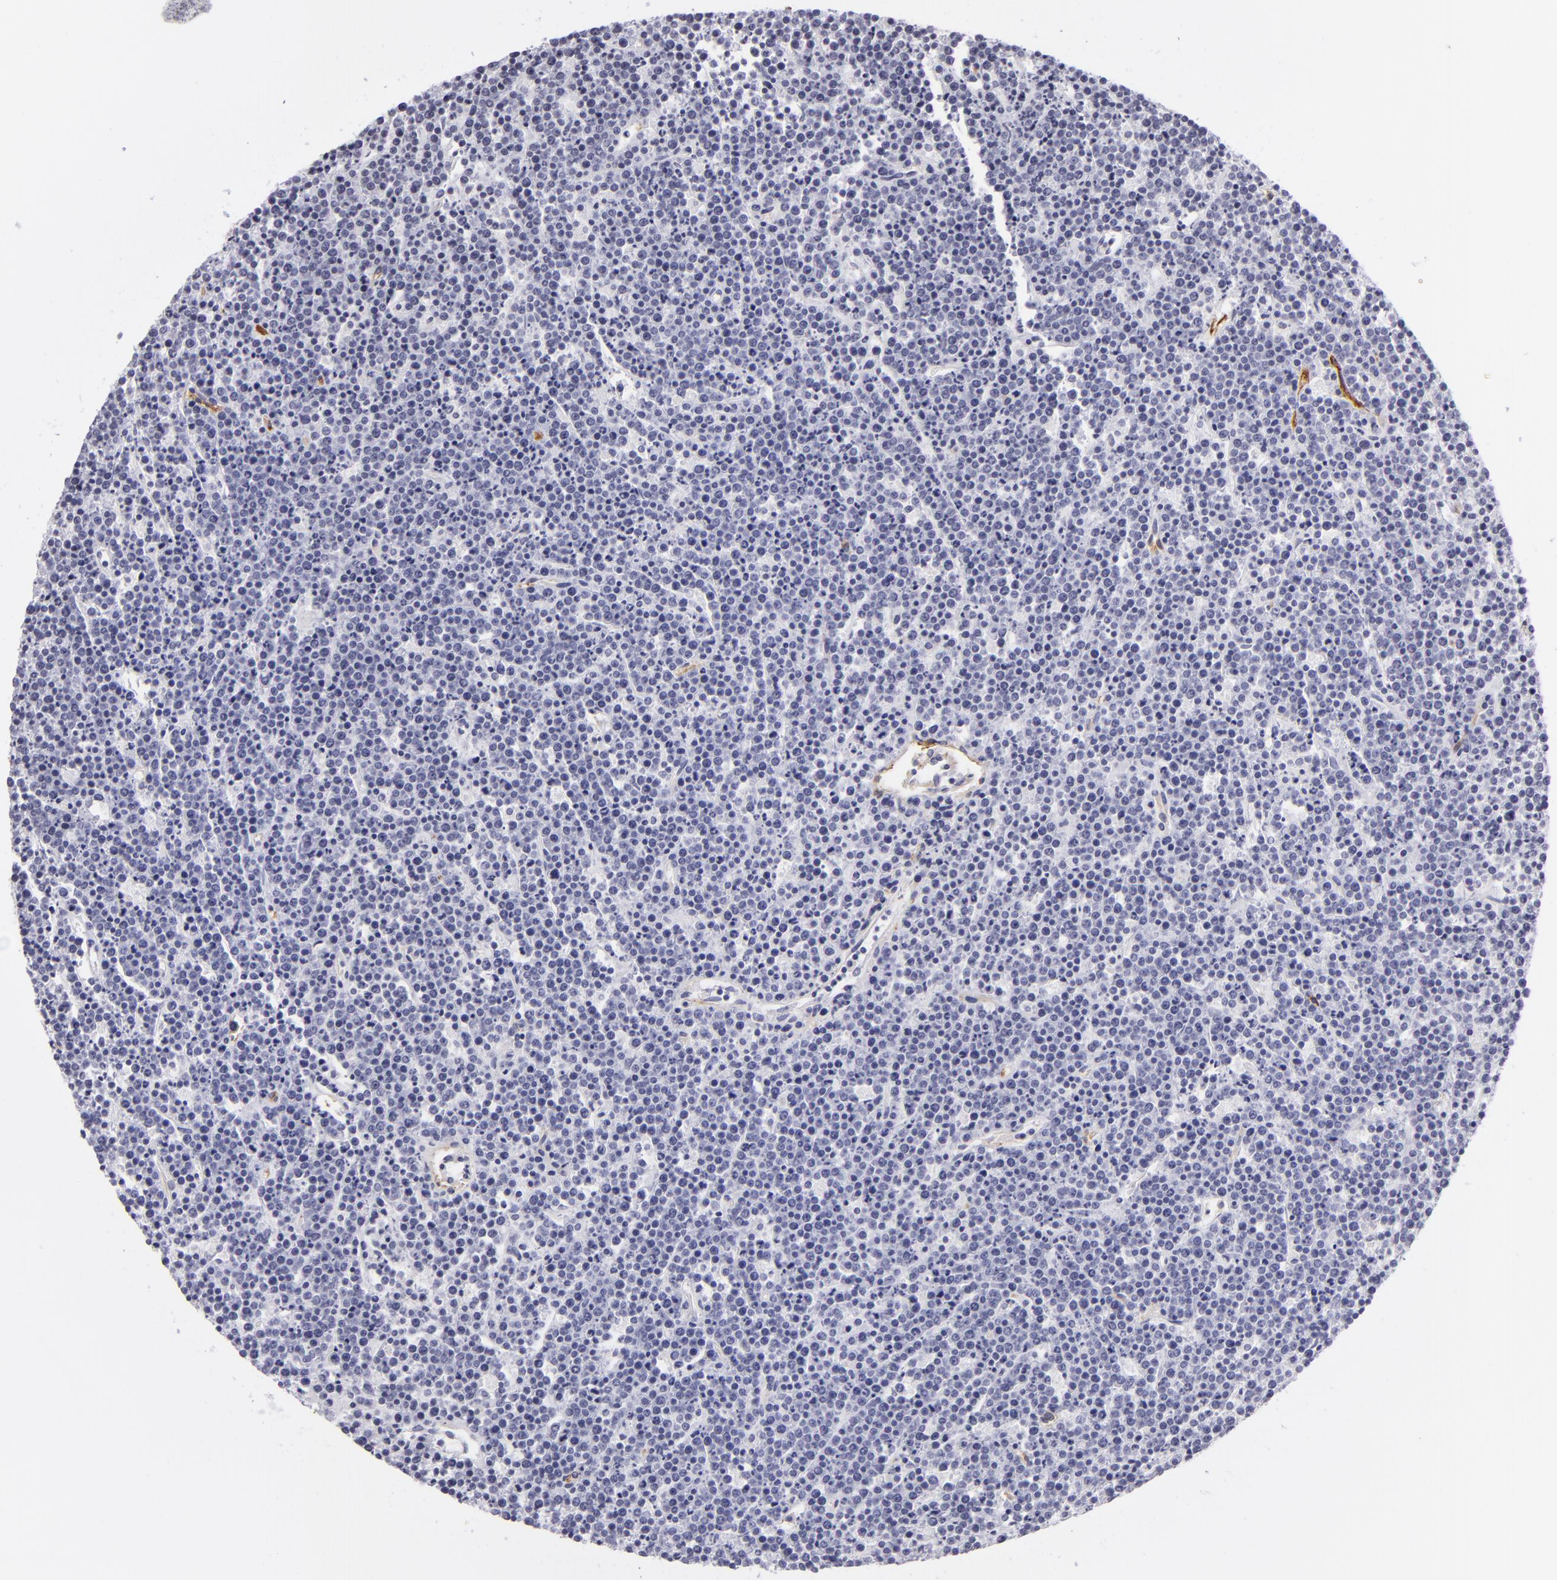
{"staining": {"intensity": "negative", "quantity": "none", "location": "none"}, "tissue": "lymphoma", "cell_type": "Tumor cells", "image_type": "cancer", "snomed": [{"axis": "morphology", "description": "Malignant lymphoma, non-Hodgkin's type, High grade"}, {"axis": "topography", "description": "Ovary"}], "caption": "IHC micrograph of neoplastic tissue: human high-grade malignant lymphoma, non-Hodgkin's type stained with DAB demonstrates no significant protein positivity in tumor cells.", "gene": "THBD", "patient": {"sex": "female", "age": 56}}